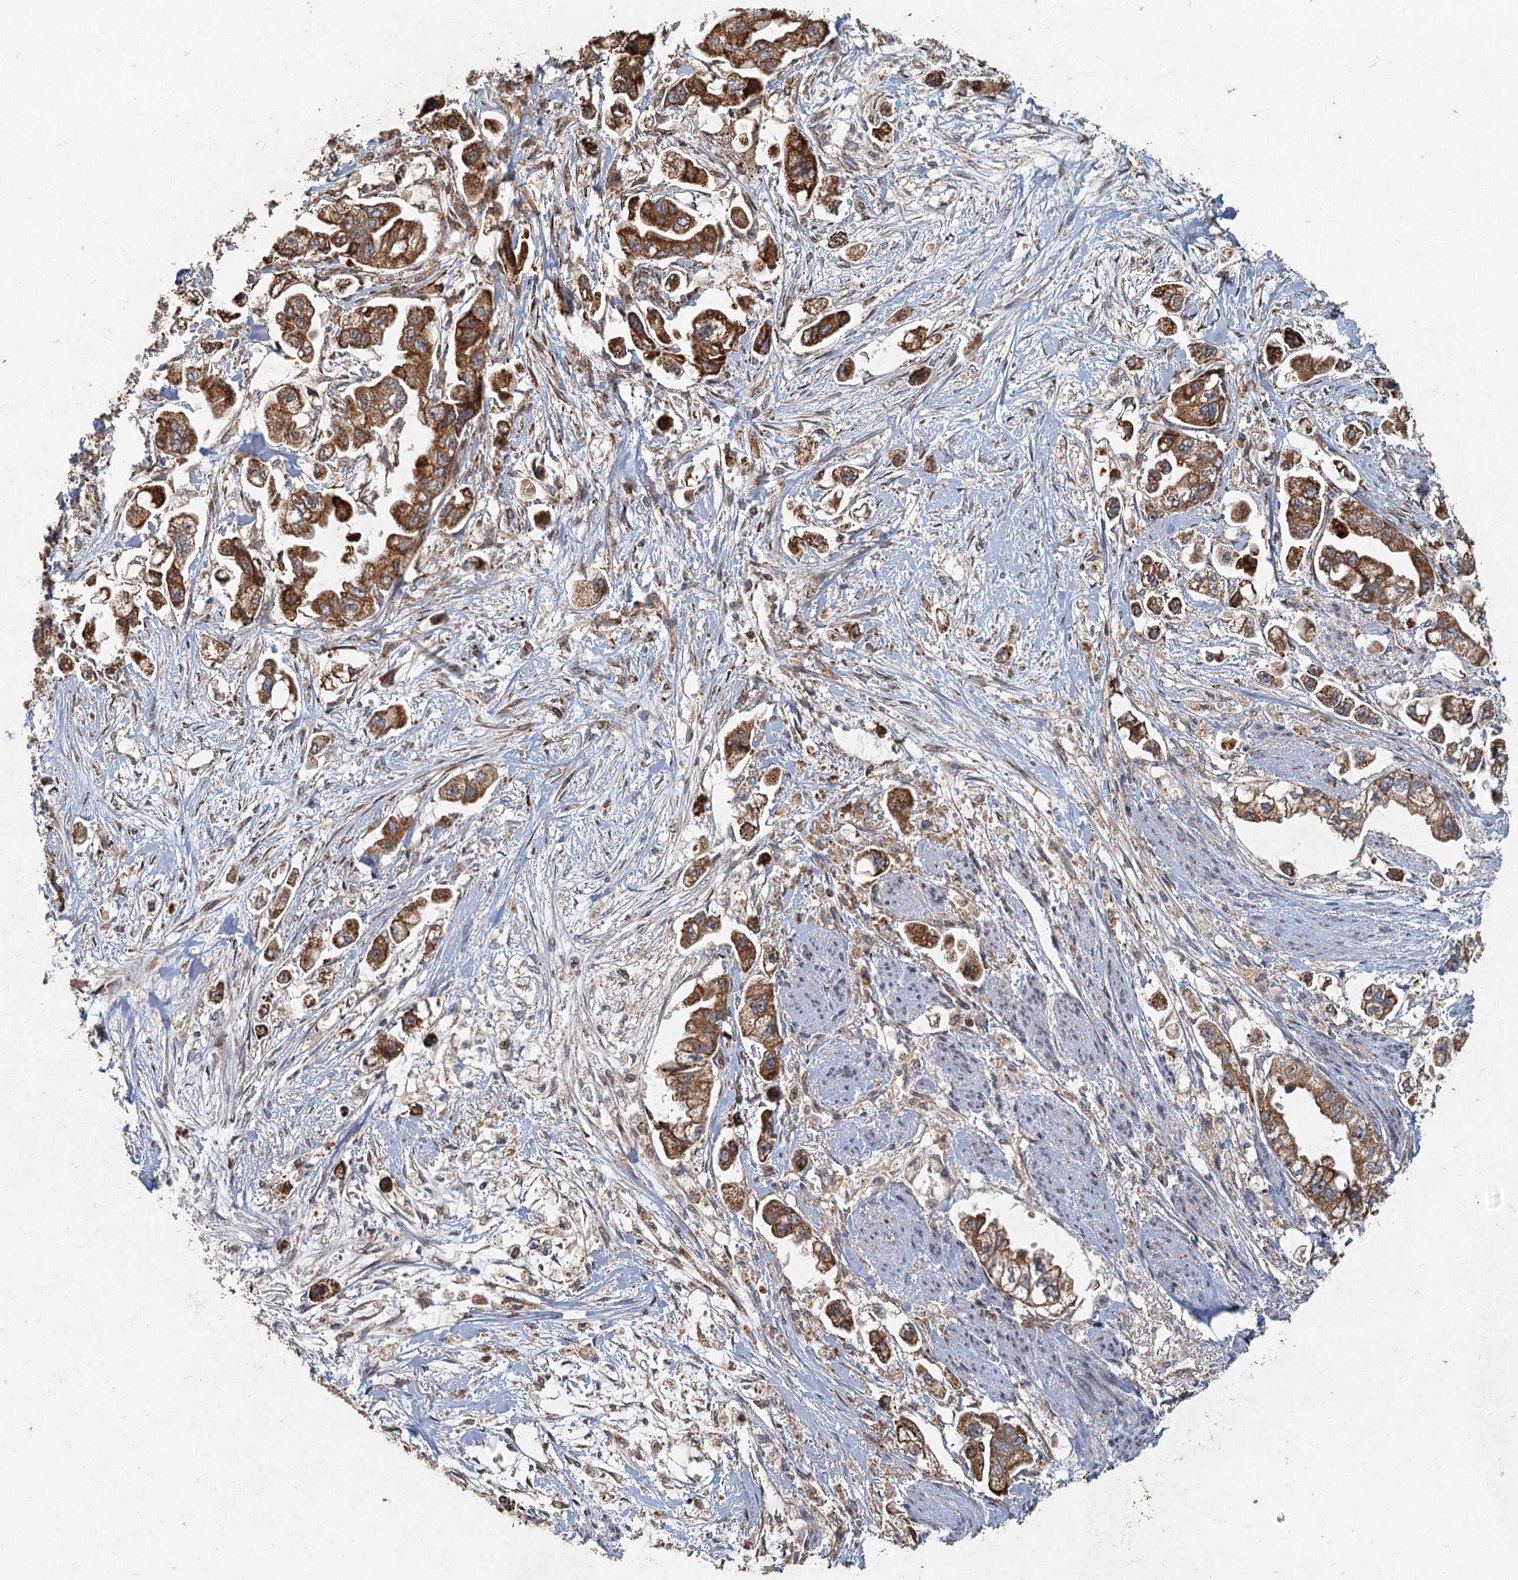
{"staining": {"intensity": "moderate", "quantity": ">75%", "location": "cytoplasmic/membranous"}, "tissue": "stomach cancer", "cell_type": "Tumor cells", "image_type": "cancer", "snomed": [{"axis": "morphology", "description": "Adenocarcinoma, NOS"}, {"axis": "topography", "description": "Stomach"}], "caption": "A high-resolution micrograph shows immunohistochemistry (IHC) staining of stomach adenocarcinoma, which reveals moderate cytoplasmic/membranous staining in about >75% of tumor cells.", "gene": "SRPX2", "patient": {"sex": "male", "age": 62}}